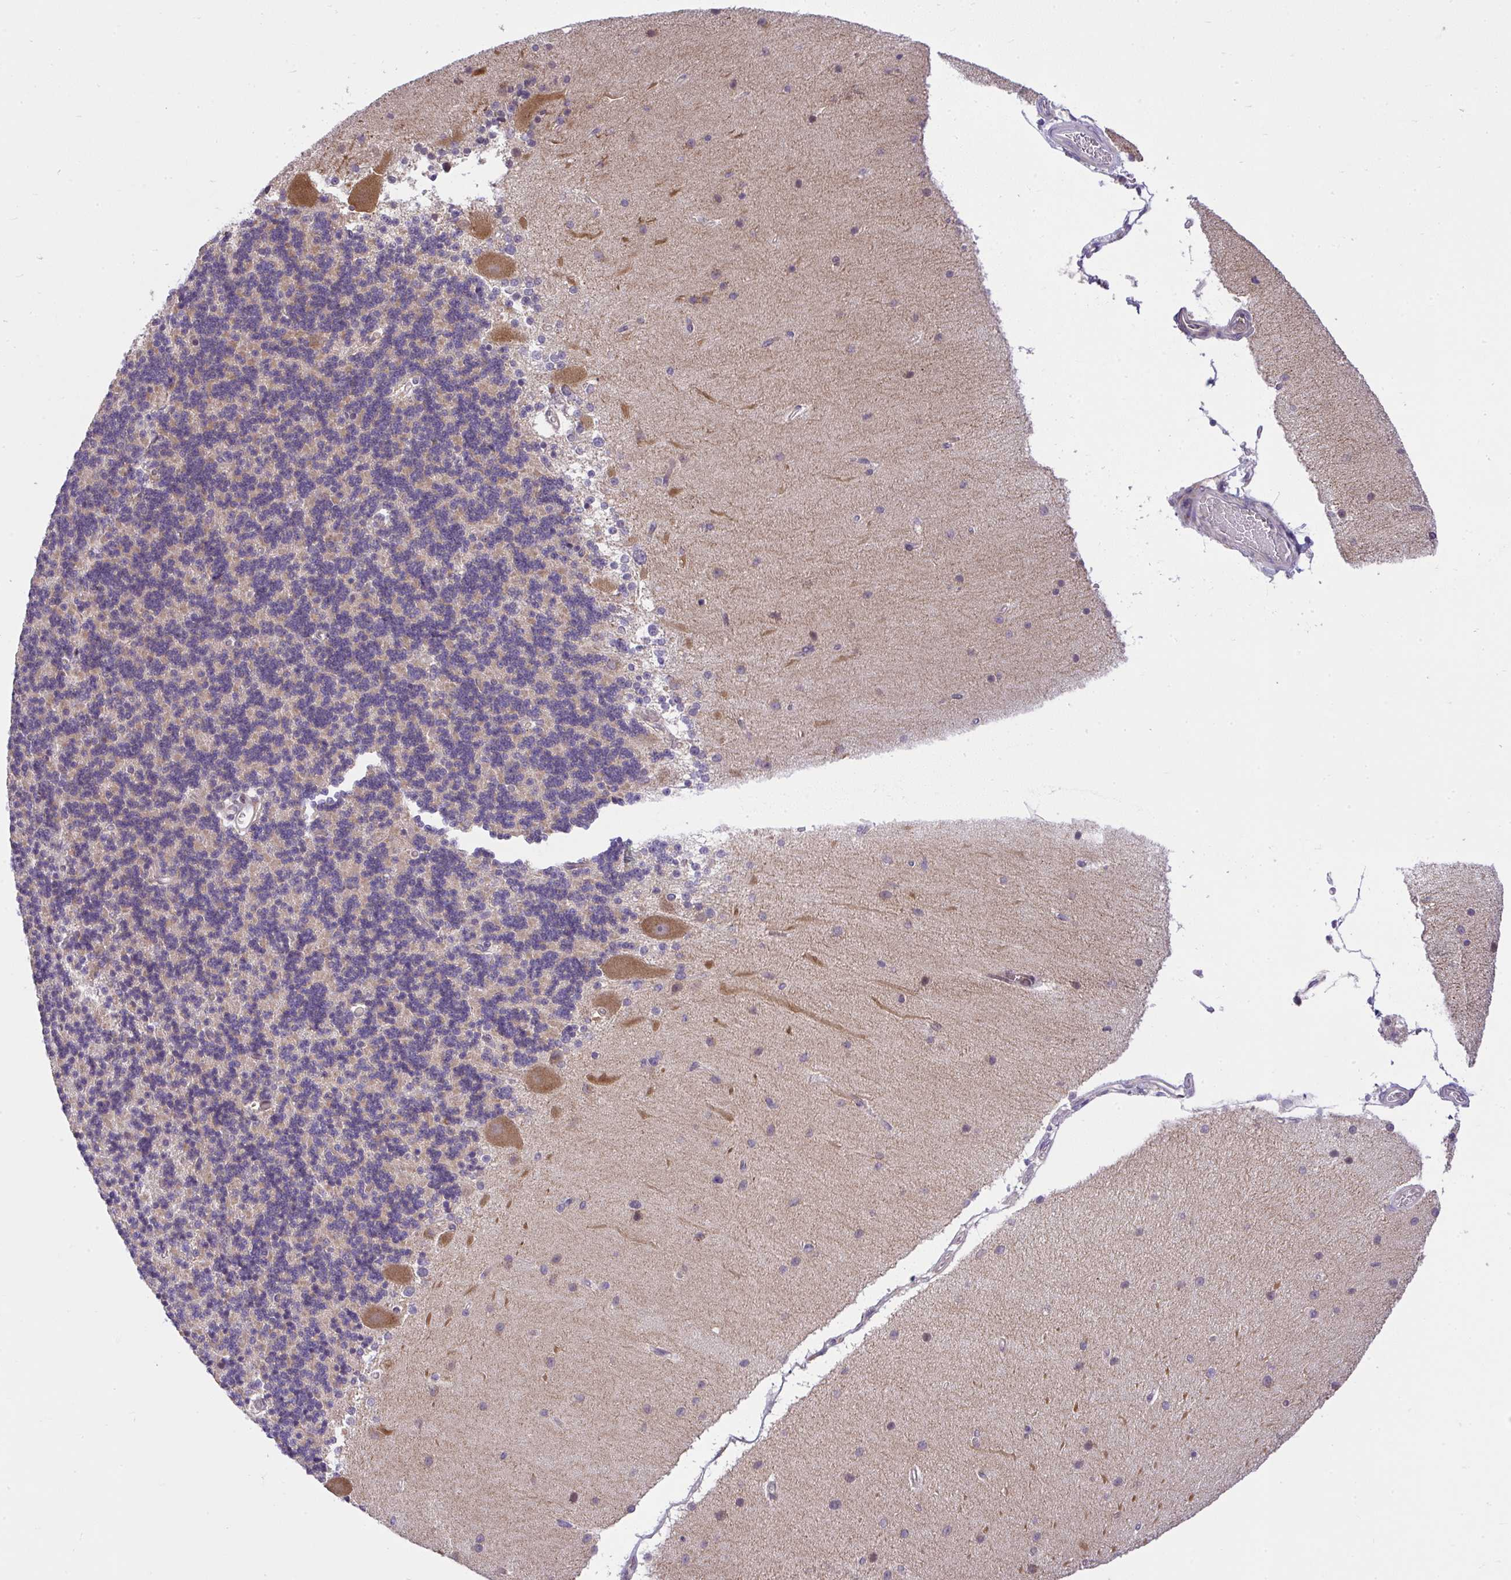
{"staining": {"intensity": "weak", "quantity": "25%-75%", "location": "cytoplasmic/membranous"}, "tissue": "cerebellum", "cell_type": "Cells in granular layer", "image_type": "normal", "snomed": [{"axis": "morphology", "description": "Normal tissue, NOS"}, {"axis": "topography", "description": "Cerebellum"}], "caption": "This photomicrograph shows benign cerebellum stained with immunohistochemistry to label a protein in brown. The cytoplasmic/membranous of cells in granular layer show weak positivity for the protein. Nuclei are counter-stained blue.", "gene": "CHIA", "patient": {"sex": "female", "age": 54}}